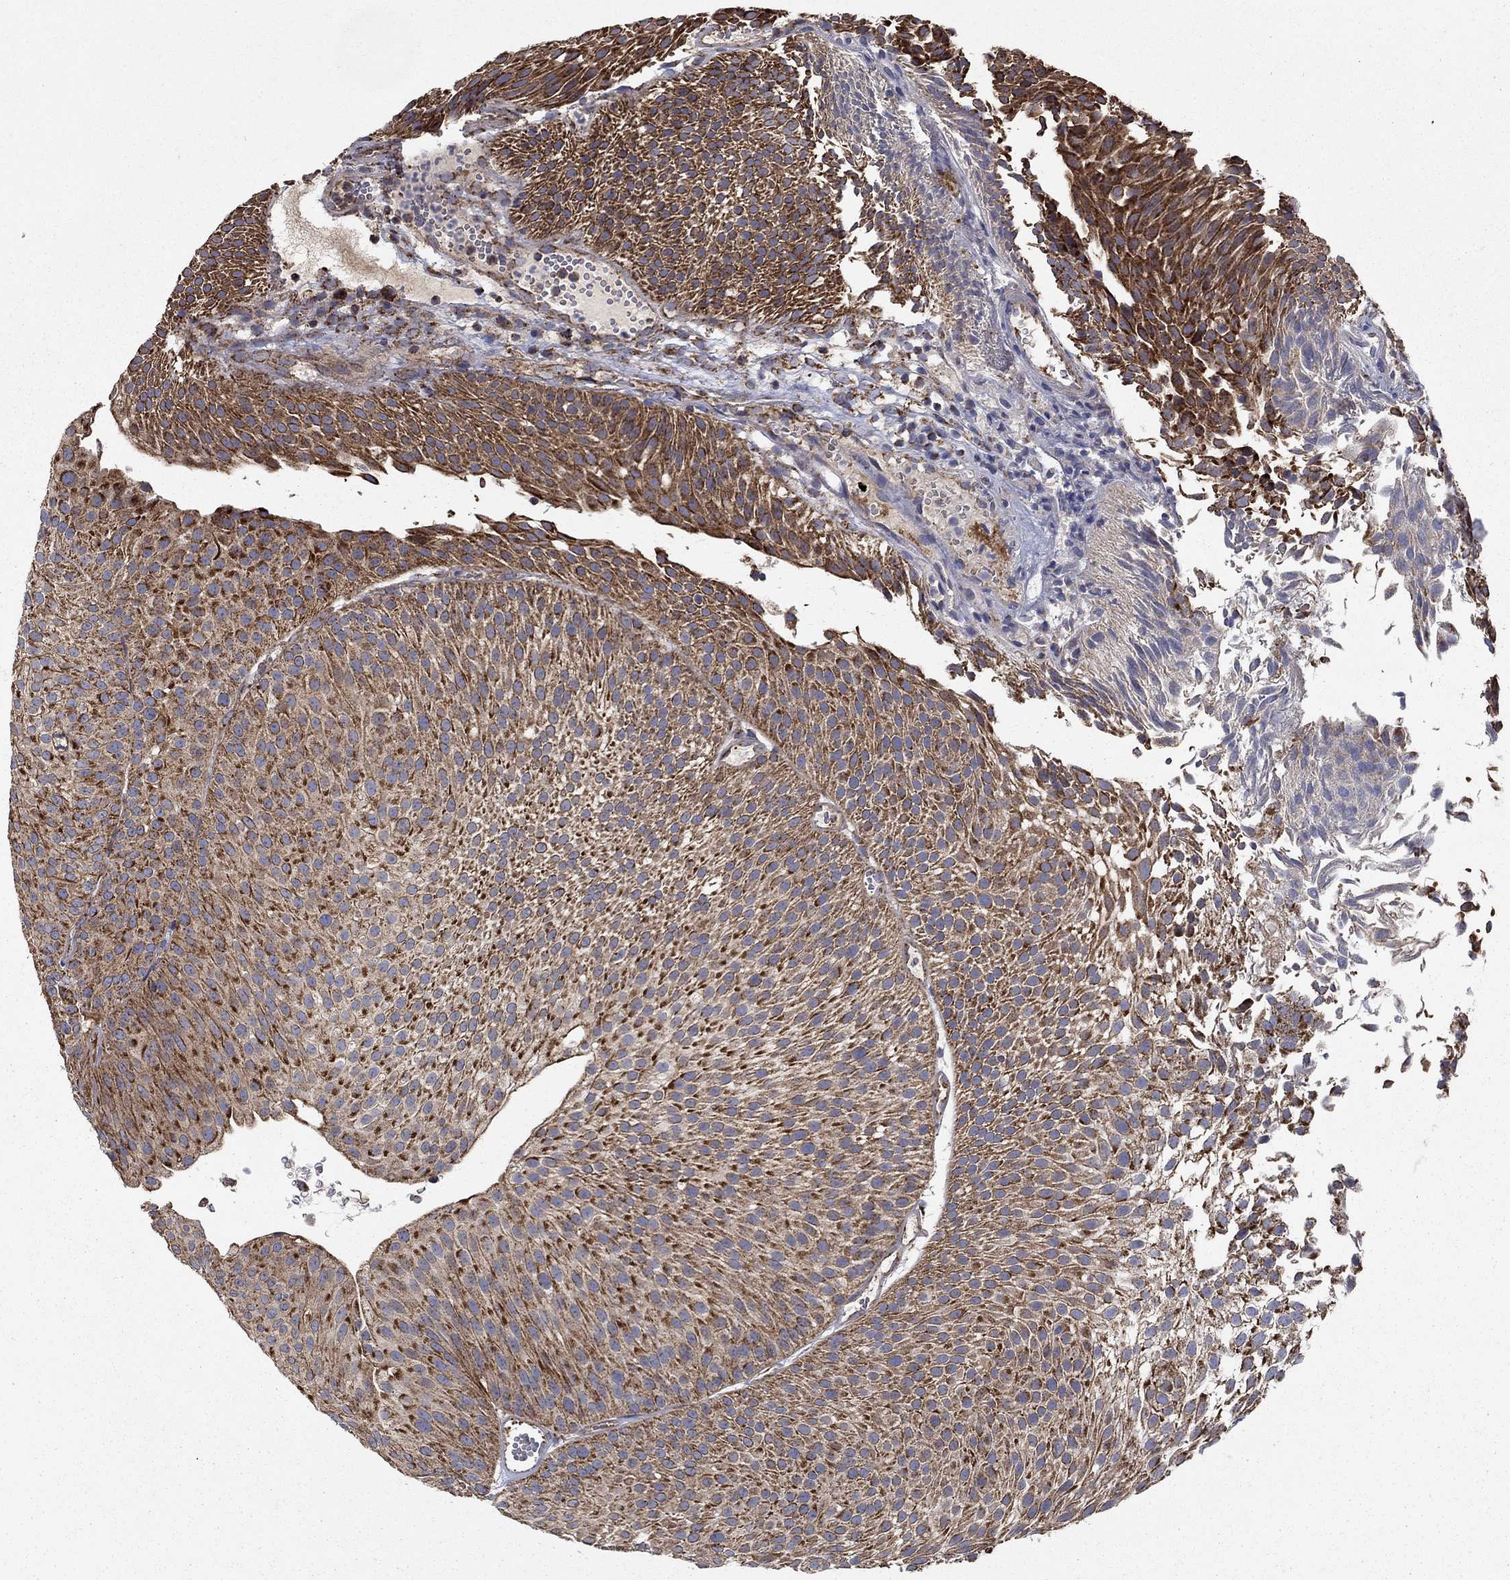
{"staining": {"intensity": "strong", "quantity": ">75%", "location": "cytoplasmic/membranous"}, "tissue": "urothelial cancer", "cell_type": "Tumor cells", "image_type": "cancer", "snomed": [{"axis": "morphology", "description": "Urothelial carcinoma, Low grade"}, {"axis": "topography", "description": "Urinary bladder"}], "caption": "Immunohistochemical staining of human urothelial carcinoma (low-grade) exhibits high levels of strong cytoplasmic/membranous protein staining in about >75% of tumor cells.", "gene": "NDUFS8", "patient": {"sex": "male", "age": 65}}